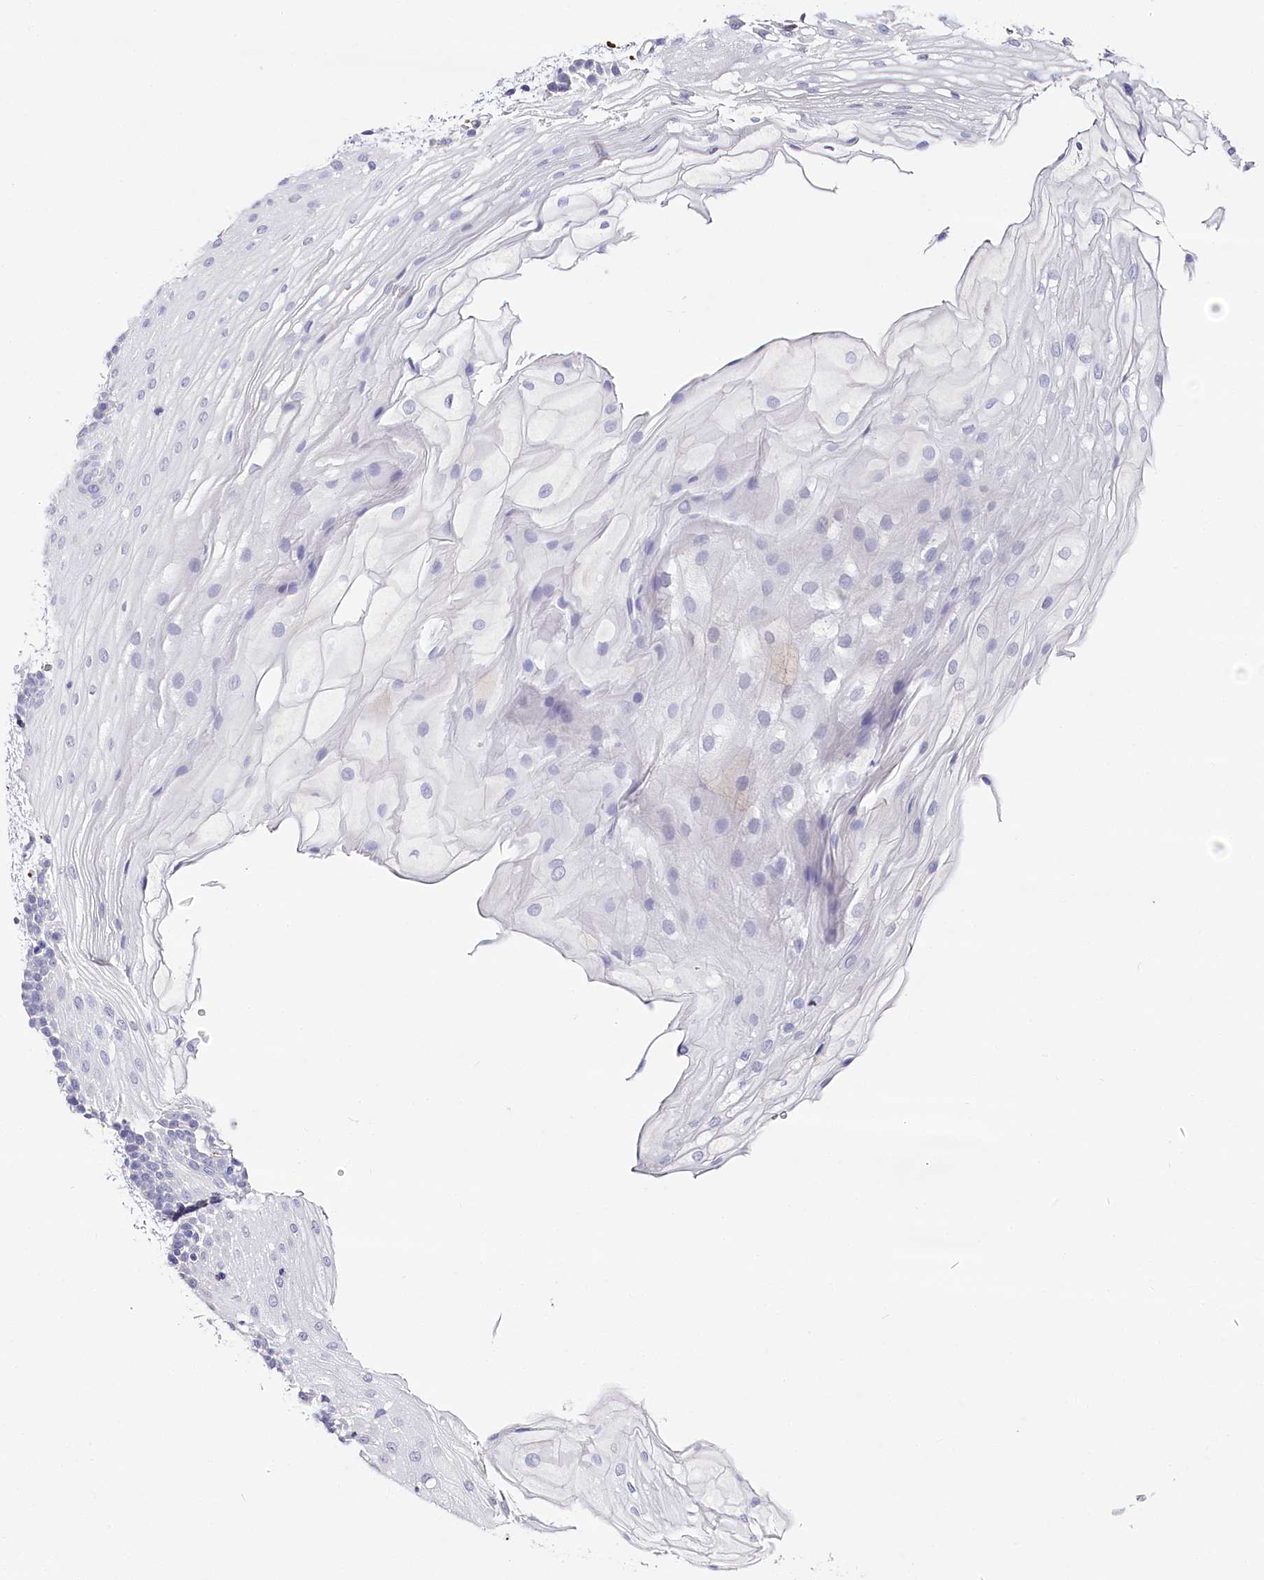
{"staining": {"intensity": "negative", "quantity": "none", "location": "none"}, "tissue": "oral mucosa", "cell_type": "Squamous epithelial cells", "image_type": "normal", "snomed": [{"axis": "morphology", "description": "Normal tissue, NOS"}, {"axis": "topography", "description": "Oral tissue"}], "caption": "Human oral mucosa stained for a protein using IHC demonstrates no expression in squamous epithelial cells.", "gene": "CLEC4M", "patient": {"sex": "male", "age": 68}}